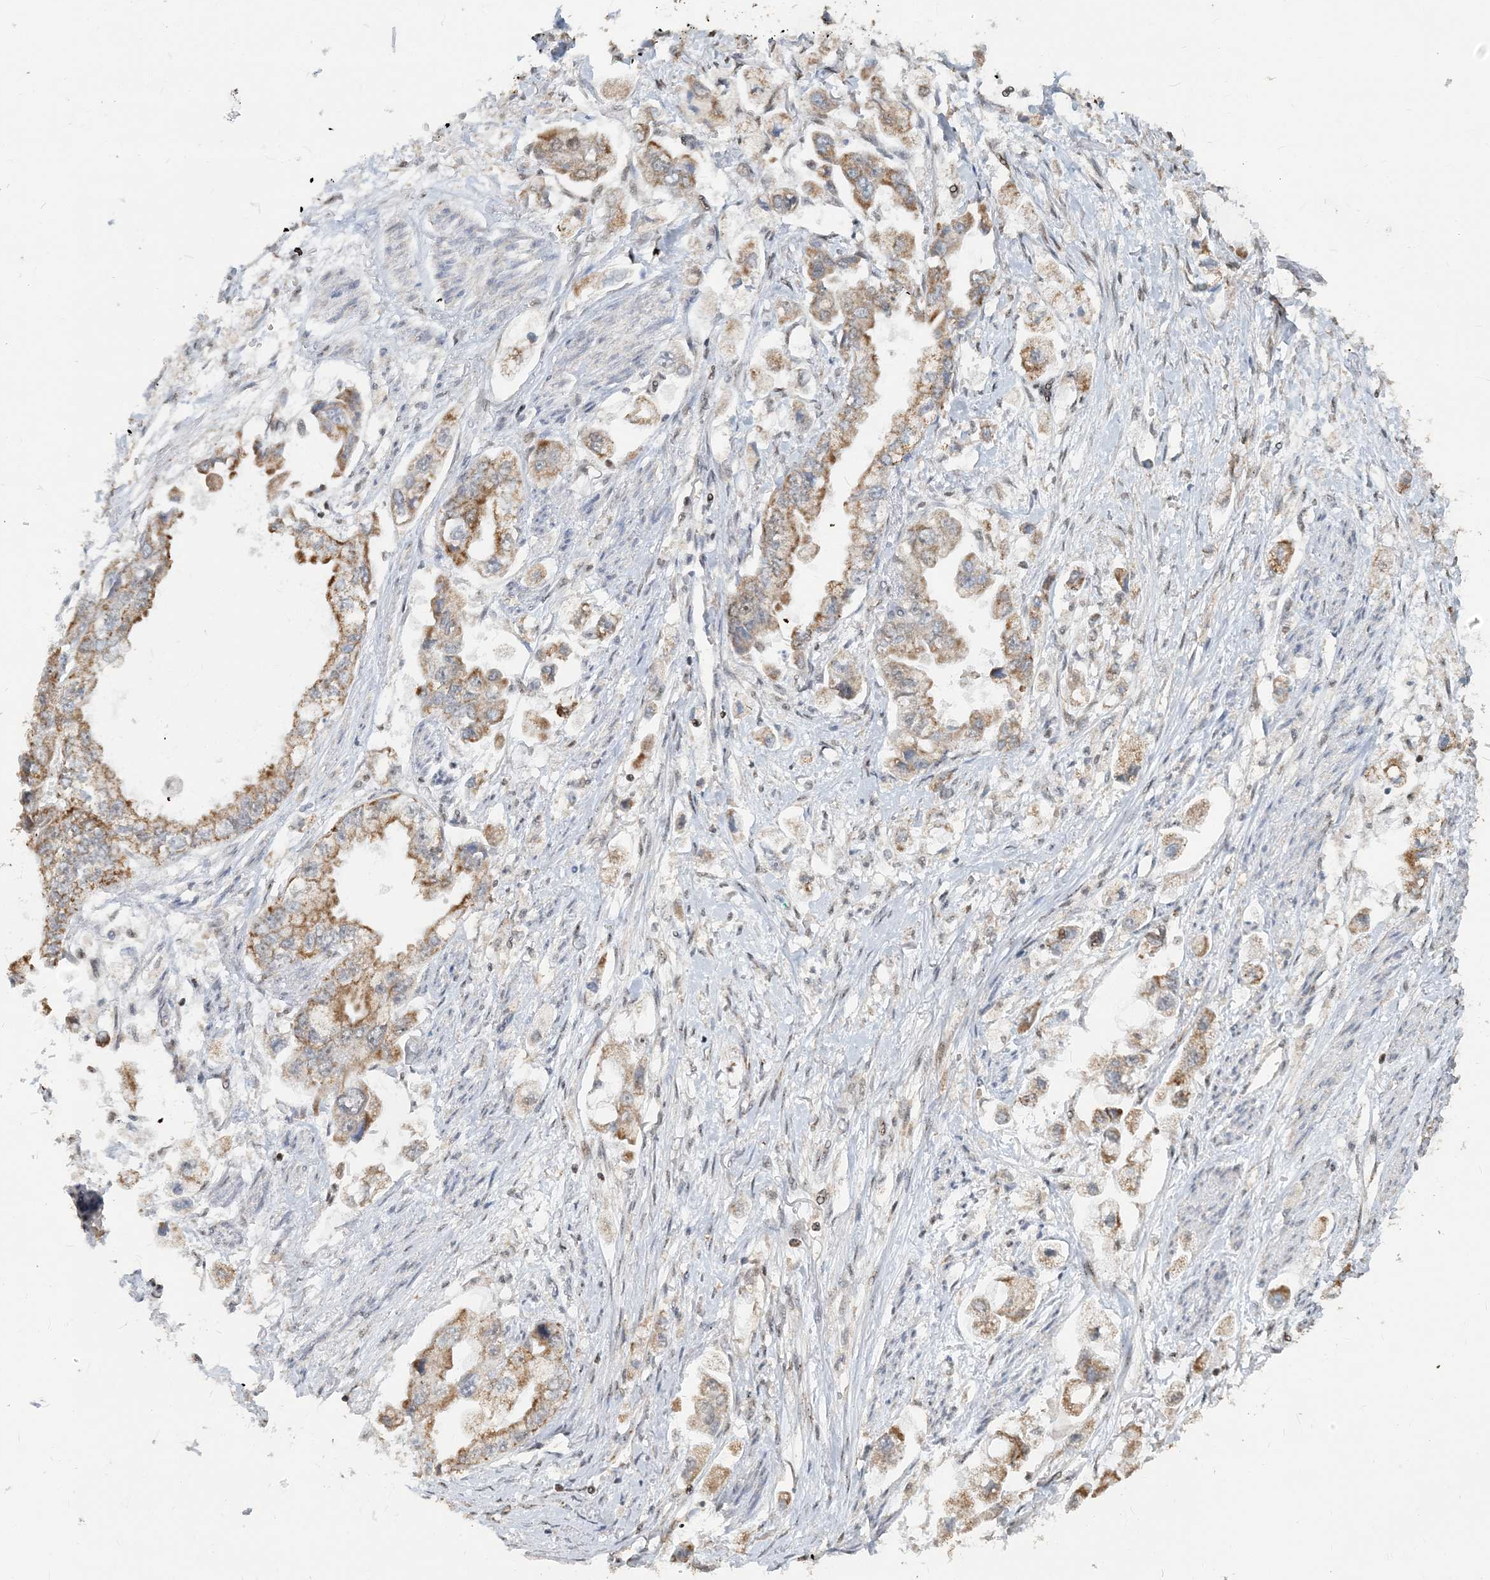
{"staining": {"intensity": "moderate", "quantity": ">75%", "location": "cytoplasmic/membranous"}, "tissue": "stomach cancer", "cell_type": "Tumor cells", "image_type": "cancer", "snomed": [{"axis": "morphology", "description": "Adenocarcinoma, NOS"}, {"axis": "topography", "description": "Stomach"}], "caption": "Immunohistochemistry (IHC) (DAB) staining of human stomach cancer (adenocarcinoma) exhibits moderate cytoplasmic/membranous protein positivity in about >75% of tumor cells. The staining is performed using DAB brown chromogen to label protein expression. The nuclei are counter-stained blue using hematoxylin.", "gene": "SUCLG1", "patient": {"sex": "male", "age": 62}}